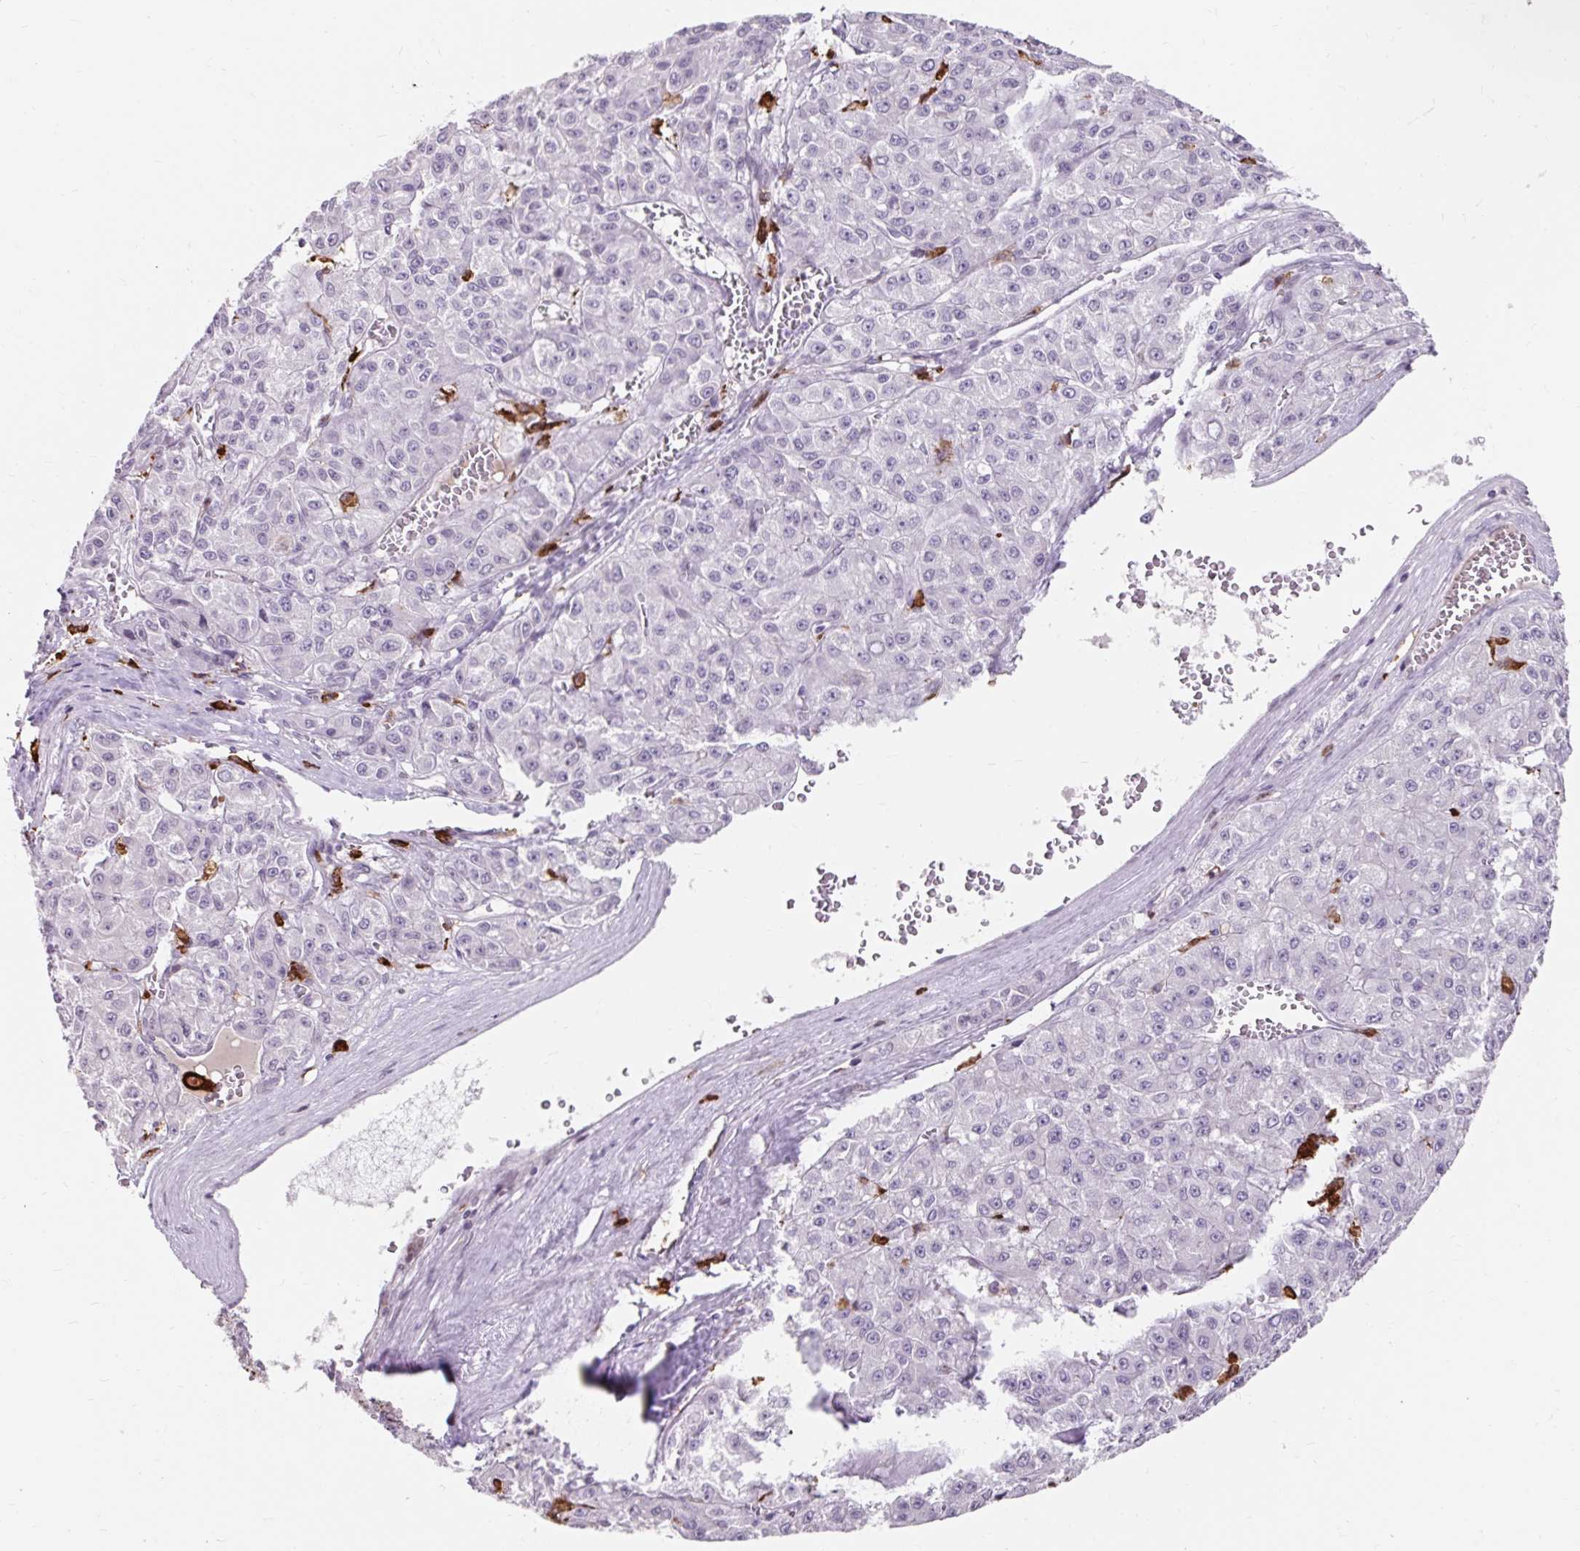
{"staining": {"intensity": "negative", "quantity": "none", "location": "none"}, "tissue": "liver cancer", "cell_type": "Tumor cells", "image_type": "cancer", "snomed": [{"axis": "morphology", "description": "Carcinoma, Hepatocellular, NOS"}, {"axis": "topography", "description": "Liver"}], "caption": "The micrograph exhibits no staining of tumor cells in liver cancer.", "gene": "CD163", "patient": {"sex": "male", "age": 70}}